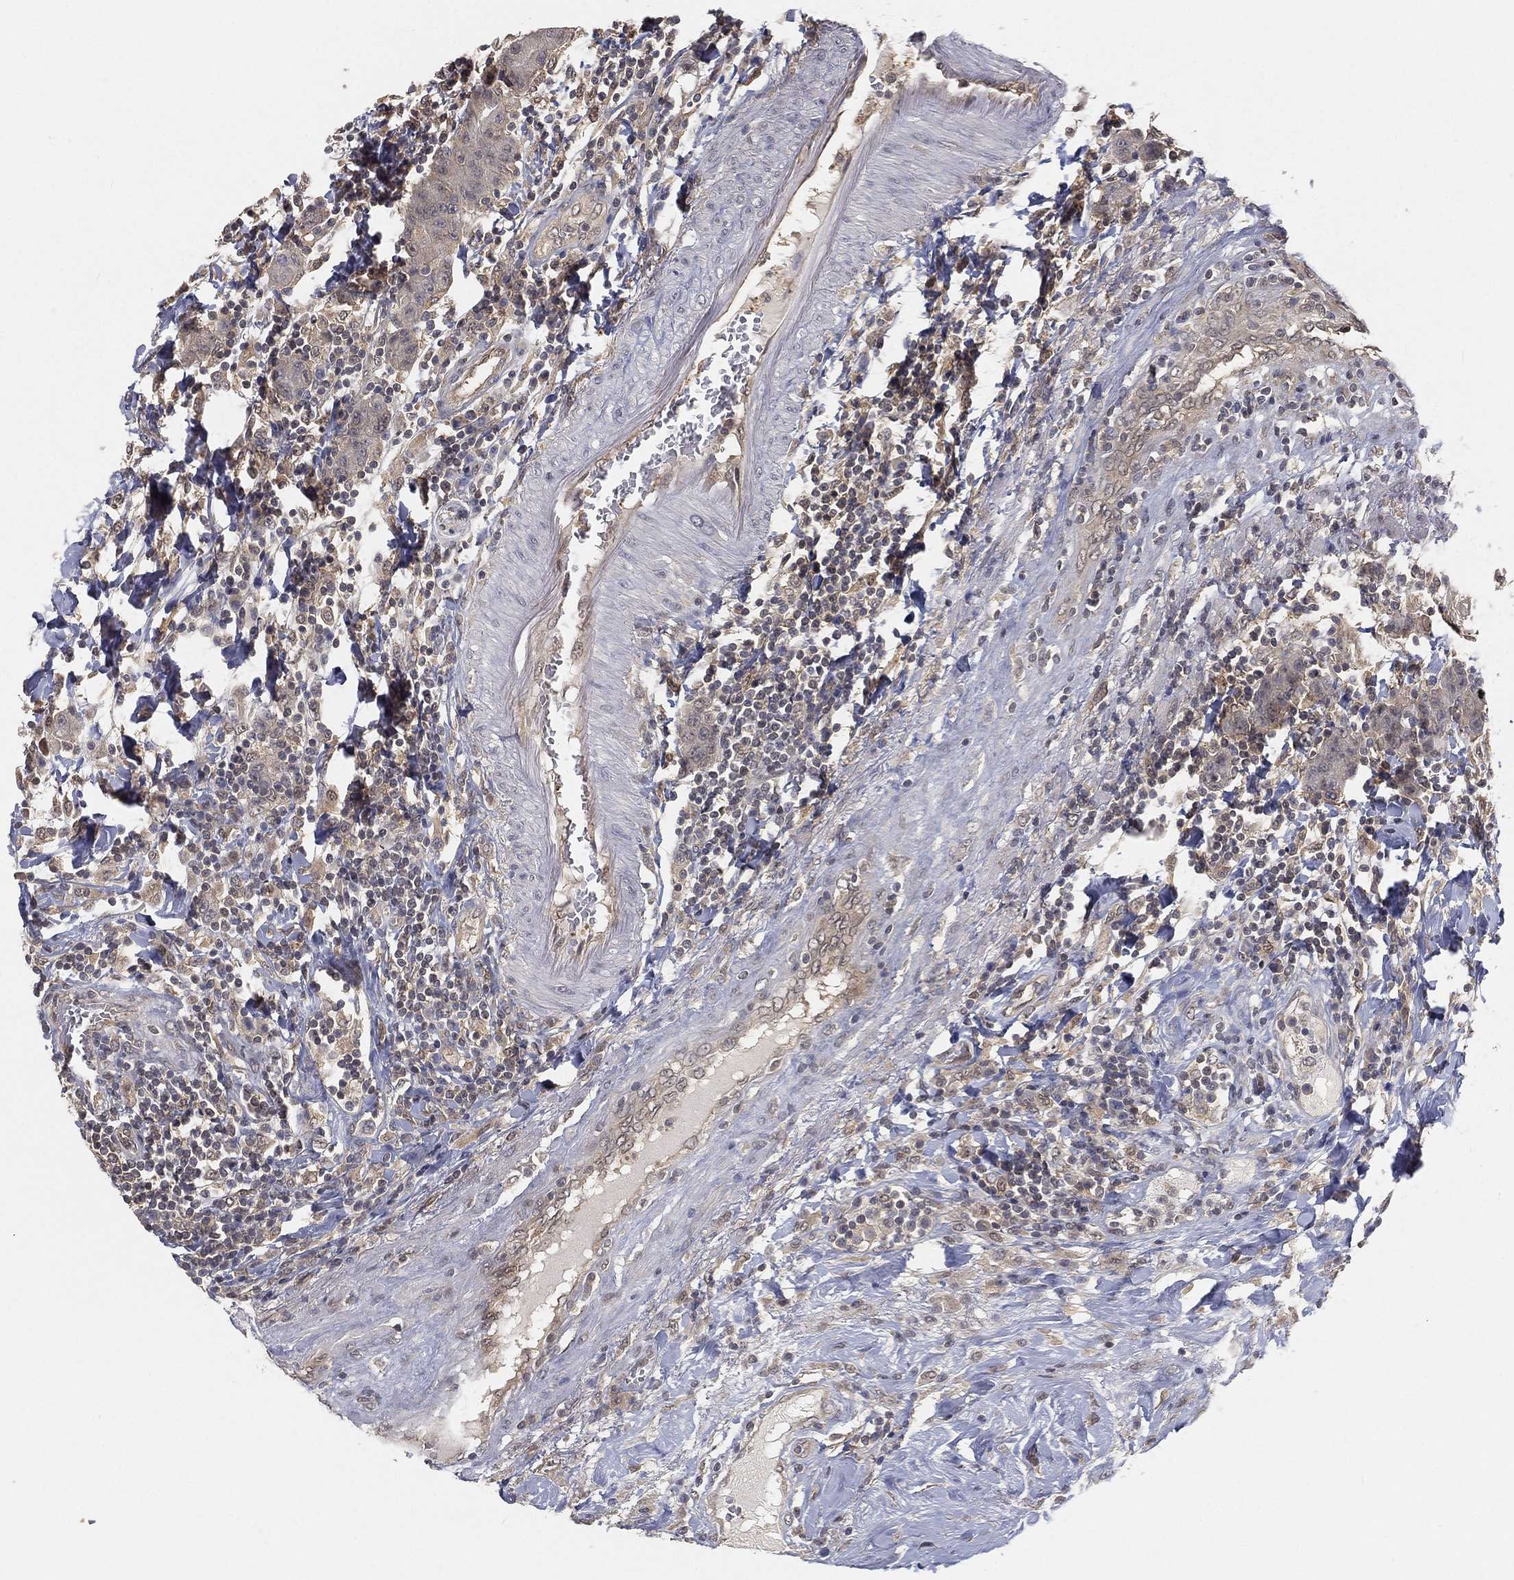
{"staining": {"intensity": "negative", "quantity": "none", "location": "none"}, "tissue": "colorectal cancer", "cell_type": "Tumor cells", "image_type": "cancer", "snomed": [{"axis": "morphology", "description": "Adenocarcinoma, NOS"}, {"axis": "topography", "description": "Colon"}], "caption": "A histopathology image of human colorectal cancer is negative for staining in tumor cells.", "gene": "MAPK1", "patient": {"sex": "female", "age": 48}}